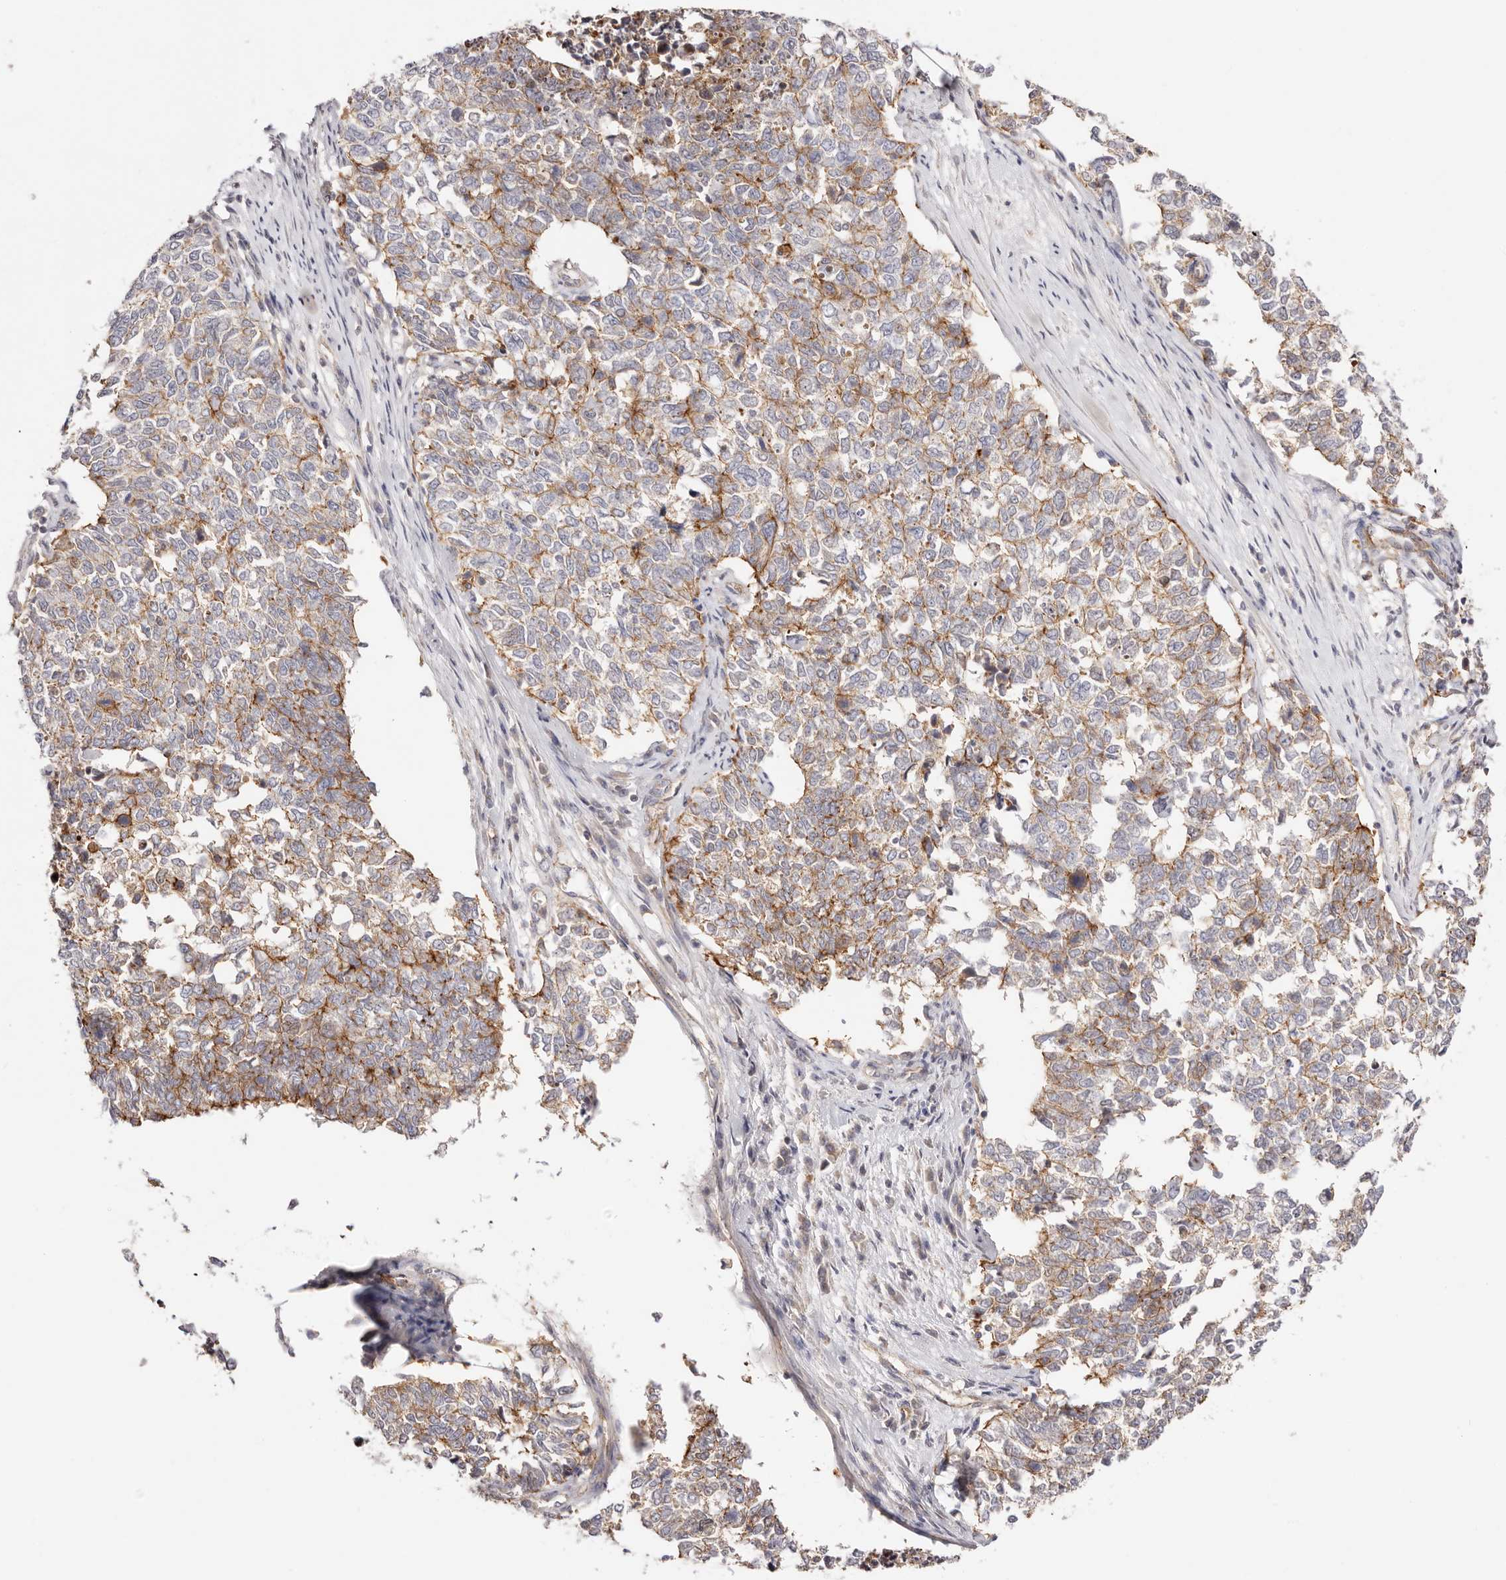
{"staining": {"intensity": "moderate", "quantity": ">75%", "location": "cytoplasmic/membranous"}, "tissue": "cervical cancer", "cell_type": "Tumor cells", "image_type": "cancer", "snomed": [{"axis": "morphology", "description": "Squamous cell carcinoma, NOS"}, {"axis": "topography", "description": "Cervix"}], "caption": "Cervical cancer (squamous cell carcinoma) stained with IHC displays moderate cytoplasmic/membranous staining in approximately >75% of tumor cells.", "gene": "SLC35B2", "patient": {"sex": "female", "age": 63}}